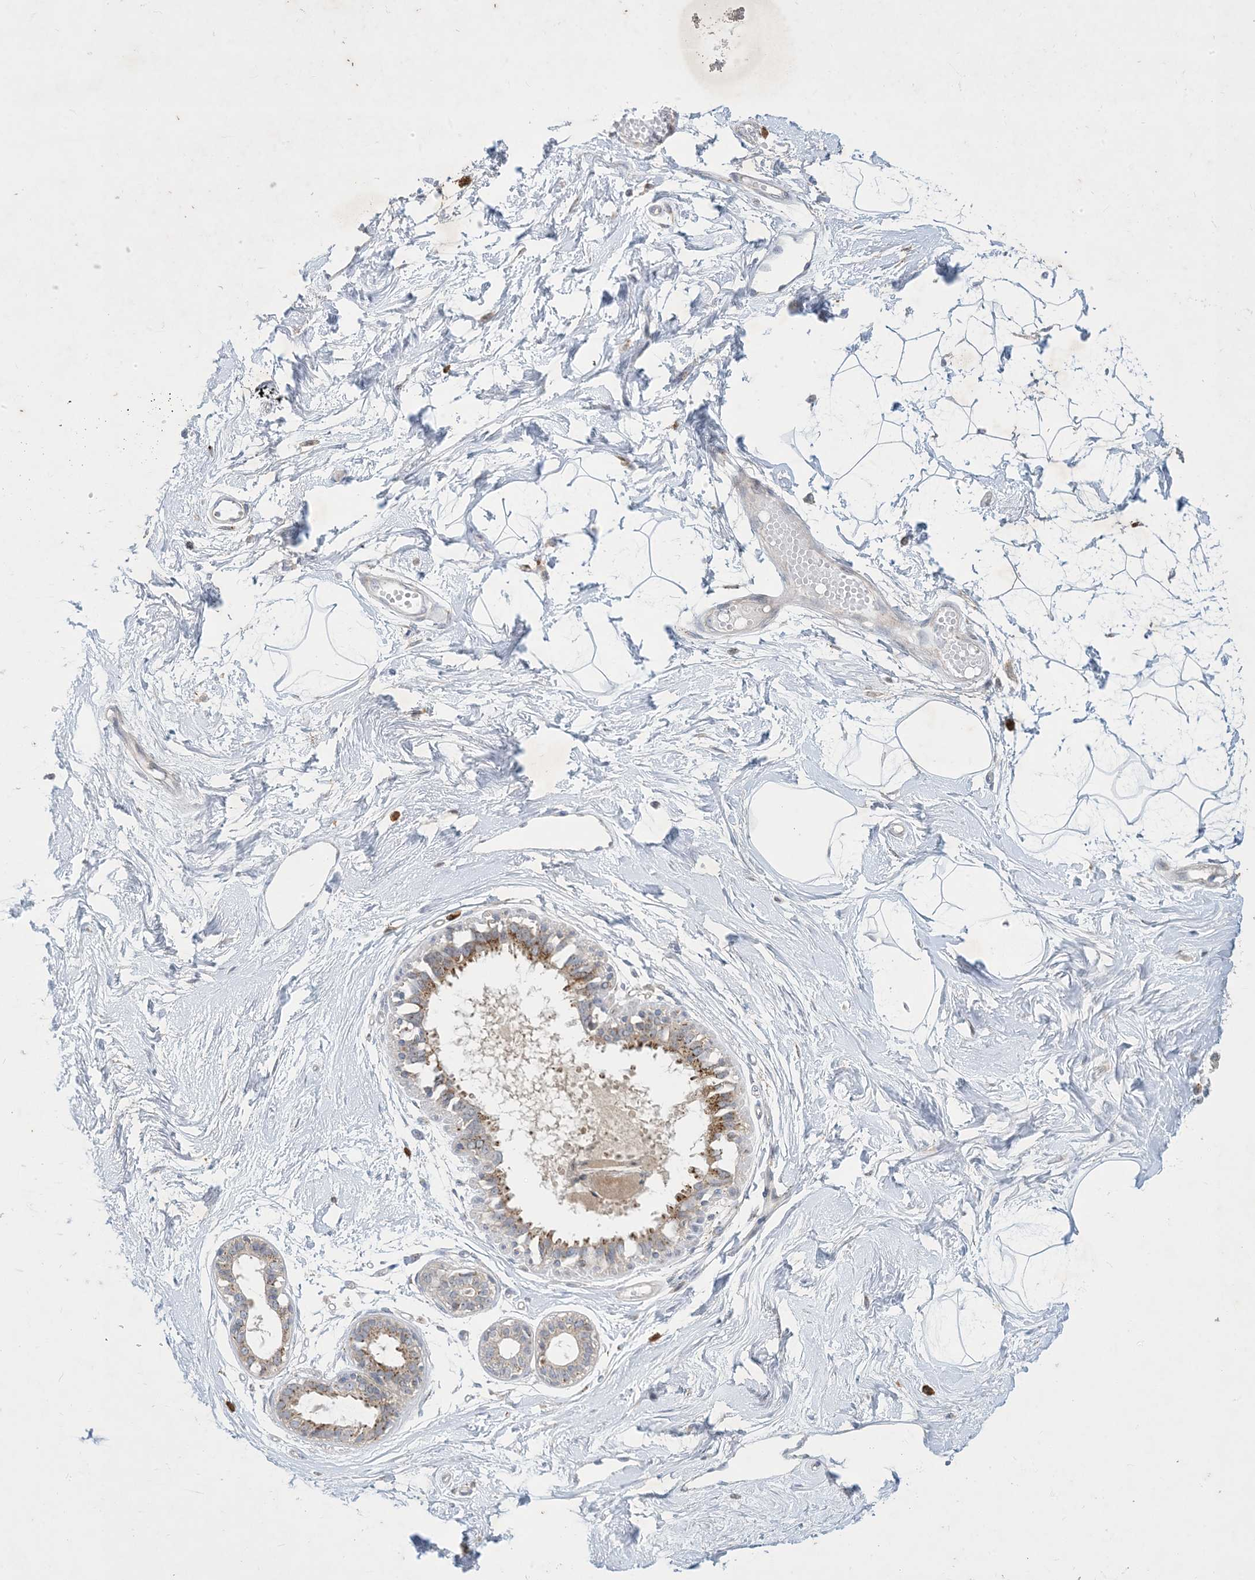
{"staining": {"intensity": "negative", "quantity": "none", "location": "none"}, "tissue": "breast", "cell_type": "Adipocytes", "image_type": "normal", "snomed": [{"axis": "morphology", "description": "Normal tissue, NOS"}, {"axis": "topography", "description": "Breast"}], "caption": "Benign breast was stained to show a protein in brown. There is no significant positivity in adipocytes. Nuclei are stained in blue.", "gene": "CCDC14", "patient": {"sex": "female", "age": 45}}